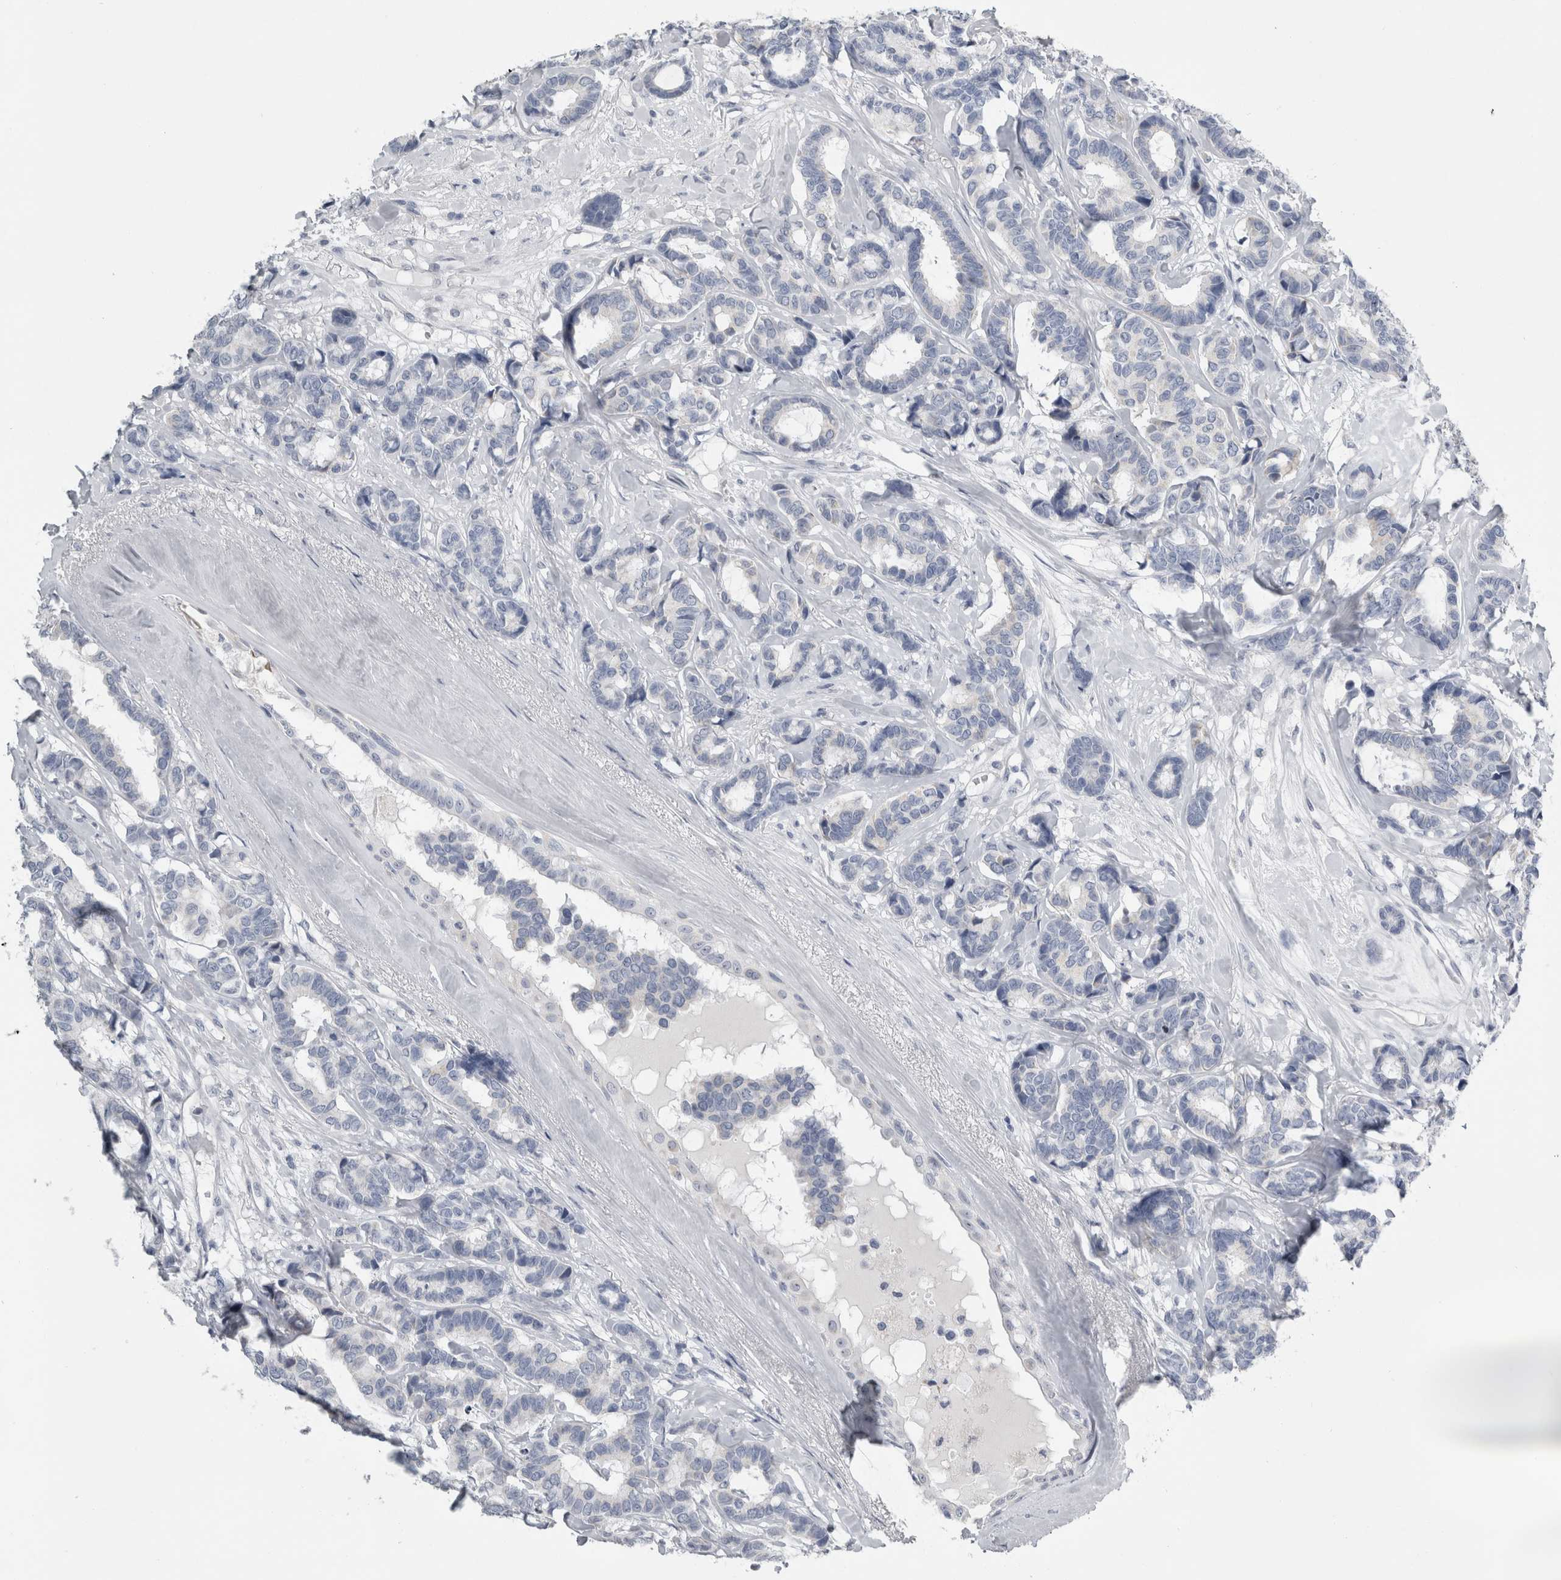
{"staining": {"intensity": "negative", "quantity": "none", "location": "none"}, "tissue": "breast cancer", "cell_type": "Tumor cells", "image_type": "cancer", "snomed": [{"axis": "morphology", "description": "Duct carcinoma"}, {"axis": "topography", "description": "Breast"}], "caption": "Breast intraductal carcinoma stained for a protein using immunohistochemistry demonstrates no staining tumor cells.", "gene": "FXYD7", "patient": {"sex": "female", "age": 87}}